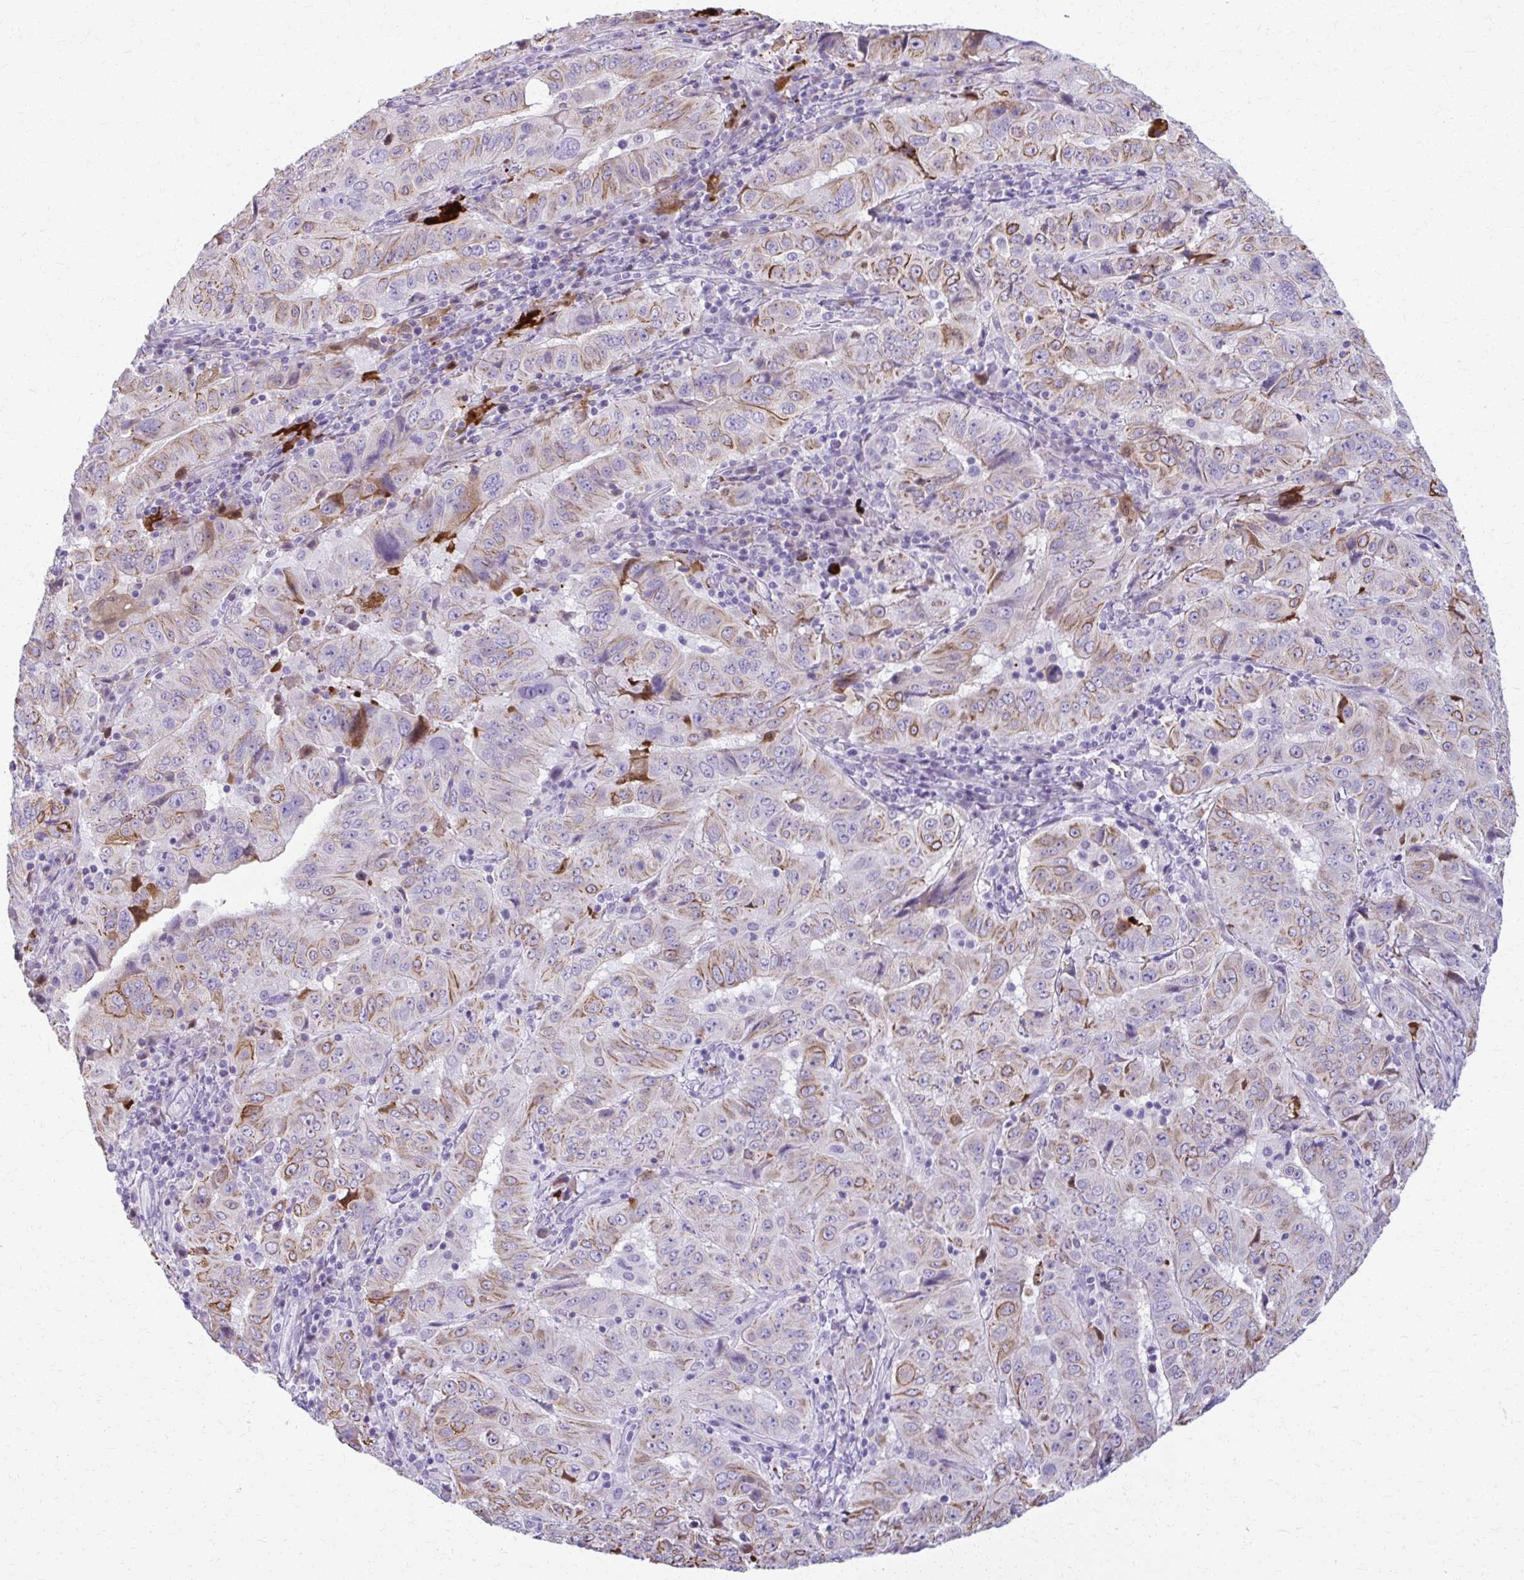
{"staining": {"intensity": "moderate", "quantity": "25%-75%", "location": "cytoplasmic/membranous"}, "tissue": "pancreatic cancer", "cell_type": "Tumor cells", "image_type": "cancer", "snomed": [{"axis": "morphology", "description": "Adenocarcinoma, NOS"}, {"axis": "topography", "description": "Pancreas"}], "caption": "Tumor cells reveal moderate cytoplasmic/membranous expression in approximately 25%-75% of cells in adenocarcinoma (pancreatic).", "gene": "OR4M1", "patient": {"sex": "male", "age": 63}}